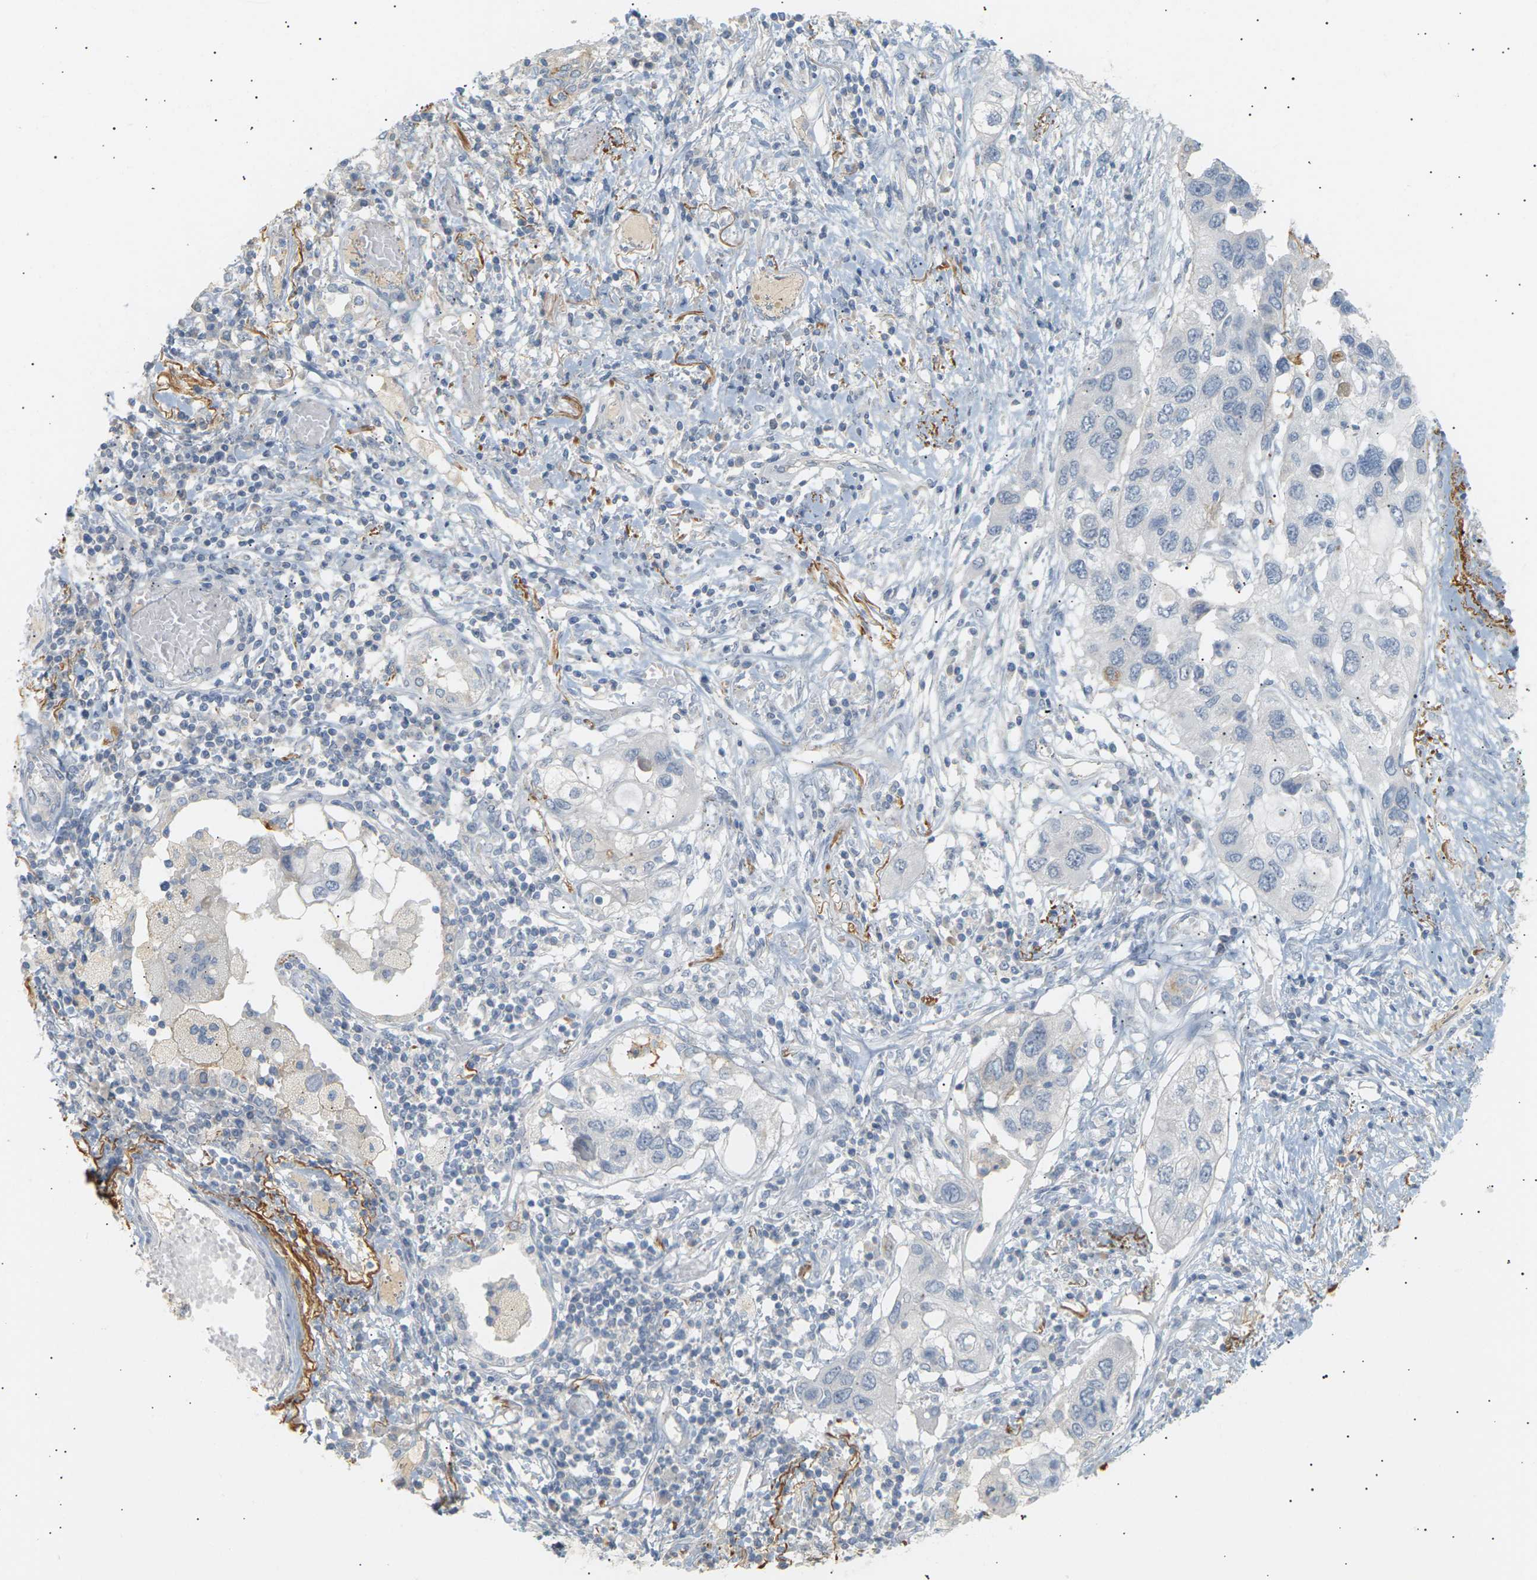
{"staining": {"intensity": "negative", "quantity": "none", "location": "none"}, "tissue": "lung cancer", "cell_type": "Tumor cells", "image_type": "cancer", "snomed": [{"axis": "morphology", "description": "Squamous cell carcinoma, NOS"}, {"axis": "topography", "description": "Lung"}], "caption": "Immunohistochemistry (IHC) of squamous cell carcinoma (lung) exhibits no positivity in tumor cells.", "gene": "CLU", "patient": {"sex": "male", "age": 71}}